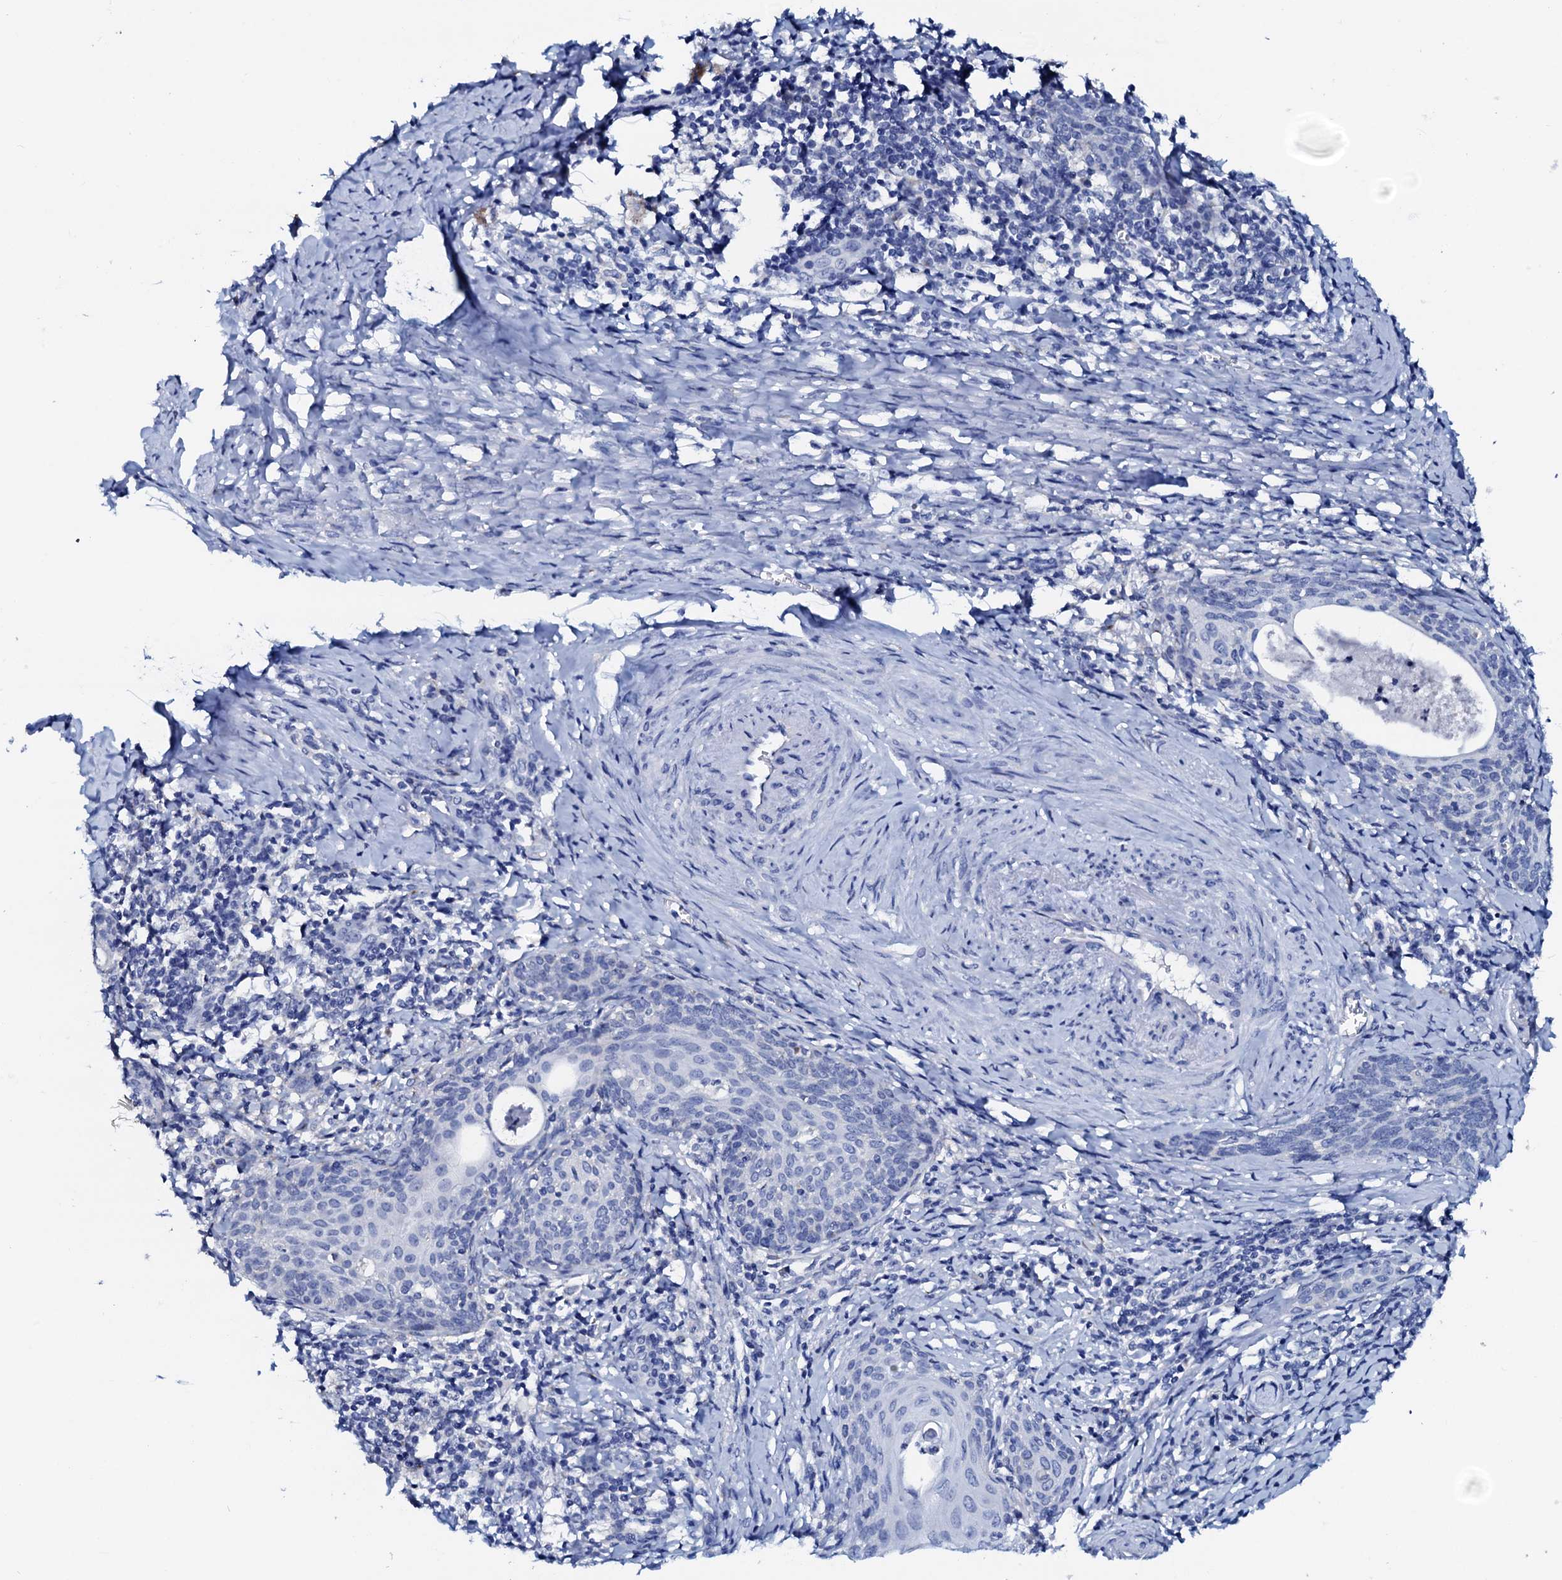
{"staining": {"intensity": "negative", "quantity": "none", "location": "none"}, "tissue": "cervical cancer", "cell_type": "Tumor cells", "image_type": "cancer", "snomed": [{"axis": "morphology", "description": "Squamous cell carcinoma, NOS"}, {"axis": "topography", "description": "Cervix"}], "caption": "Immunohistochemistry (IHC) of cervical cancer (squamous cell carcinoma) reveals no expression in tumor cells. Brightfield microscopy of IHC stained with DAB (3,3'-diaminobenzidine) (brown) and hematoxylin (blue), captured at high magnification.", "gene": "AMER2", "patient": {"sex": "female", "age": 52}}